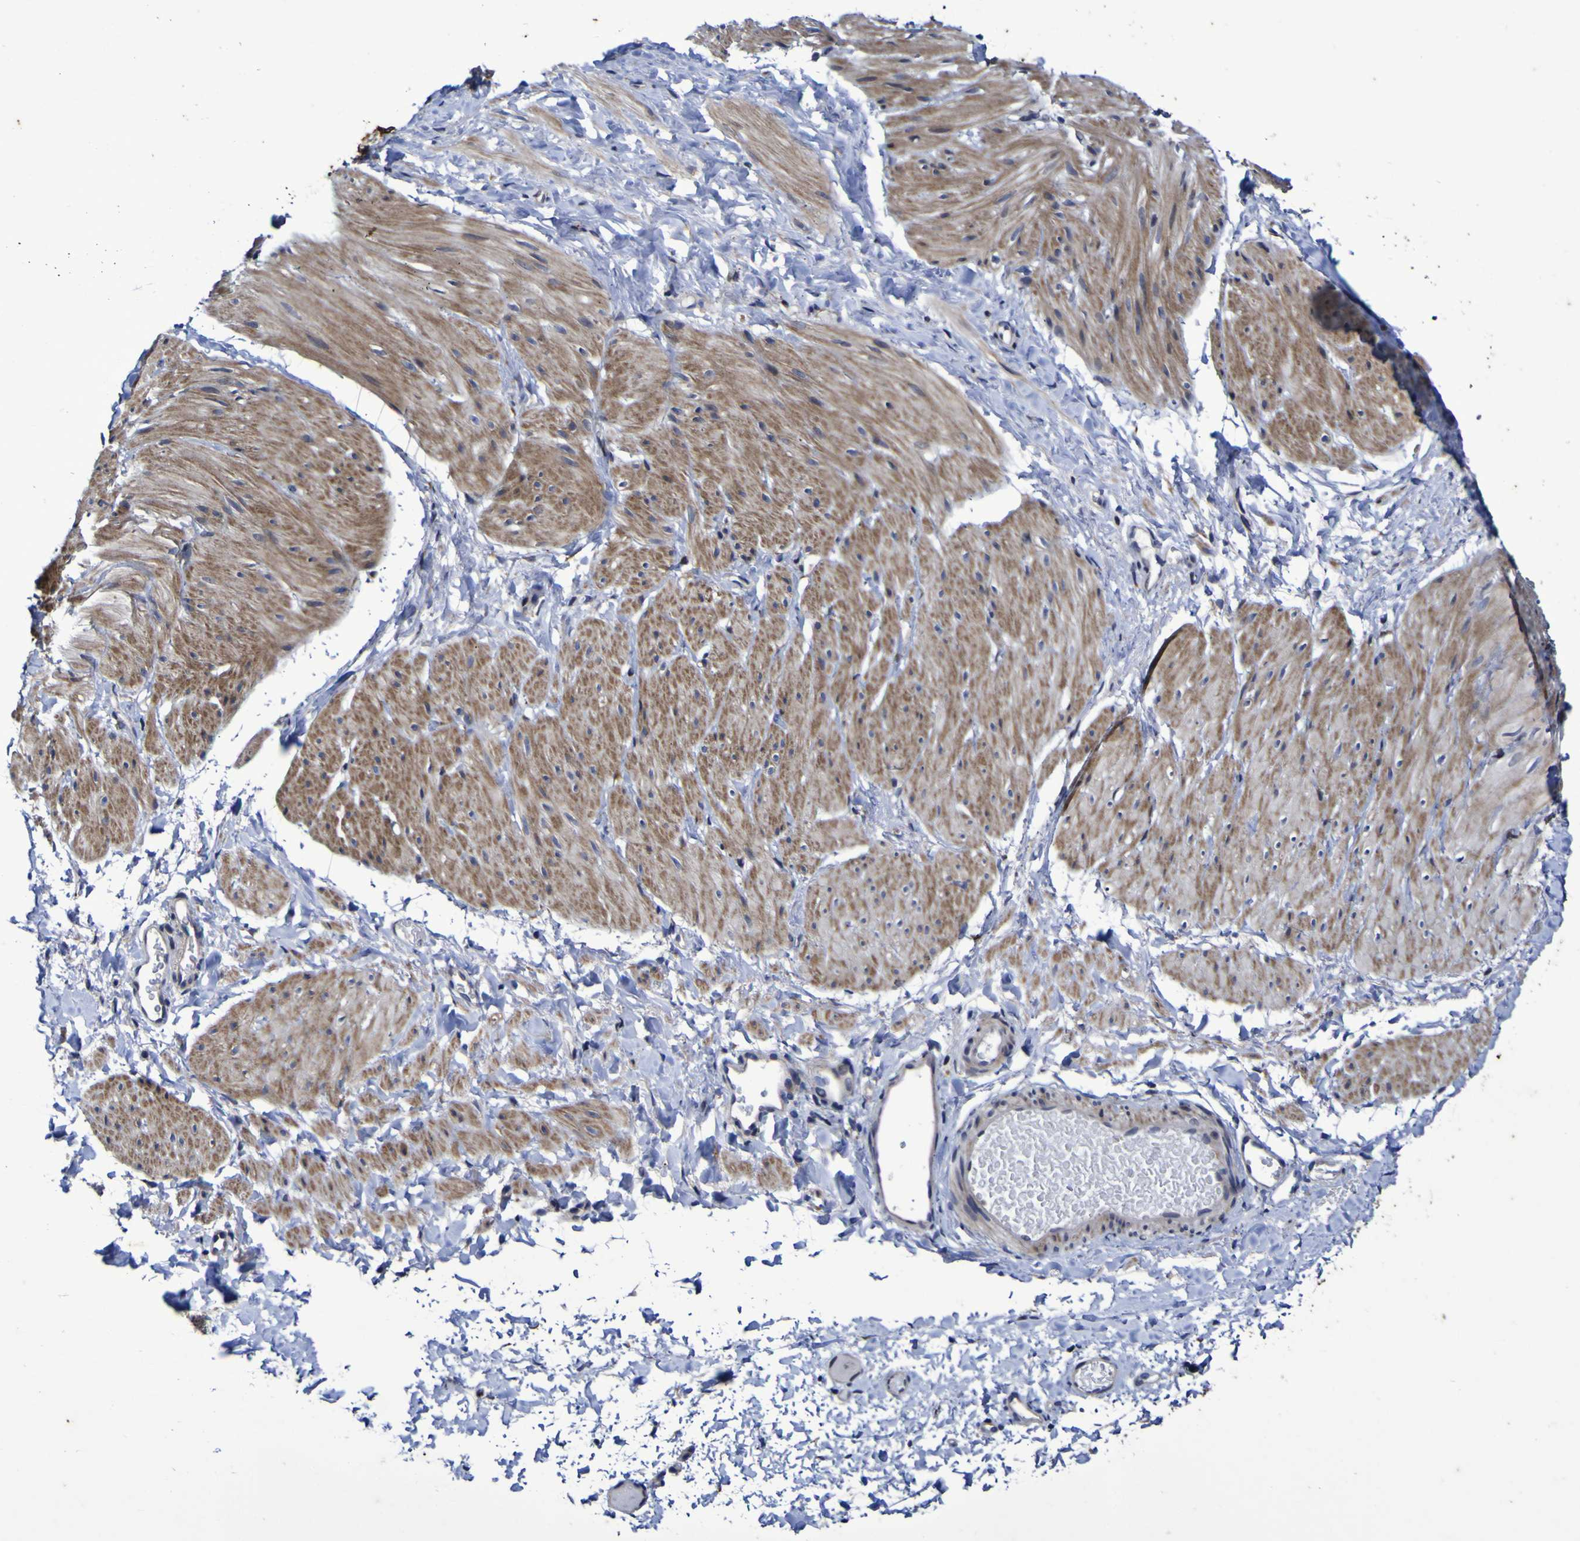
{"staining": {"intensity": "moderate", "quantity": ">75%", "location": "cytoplasmic/membranous"}, "tissue": "smooth muscle", "cell_type": "Smooth muscle cells", "image_type": "normal", "snomed": [{"axis": "morphology", "description": "Normal tissue, NOS"}, {"axis": "topography", "description": "Smooth muscle"}], "caption": "Brown immunohistochemical staining in unremarkable human smooth muscle reveals moderate cytoplasmic/membranous positivity in about >75% of smooth muscle cells. The protein is stained brown, and the nuclei are stained in blue (DAB (3,3'-diaminobenzidine) IHC with brightfield microscopy, high magnification).", "gene": "P3H1", "patient": {"sex": "male", "age": 16}}